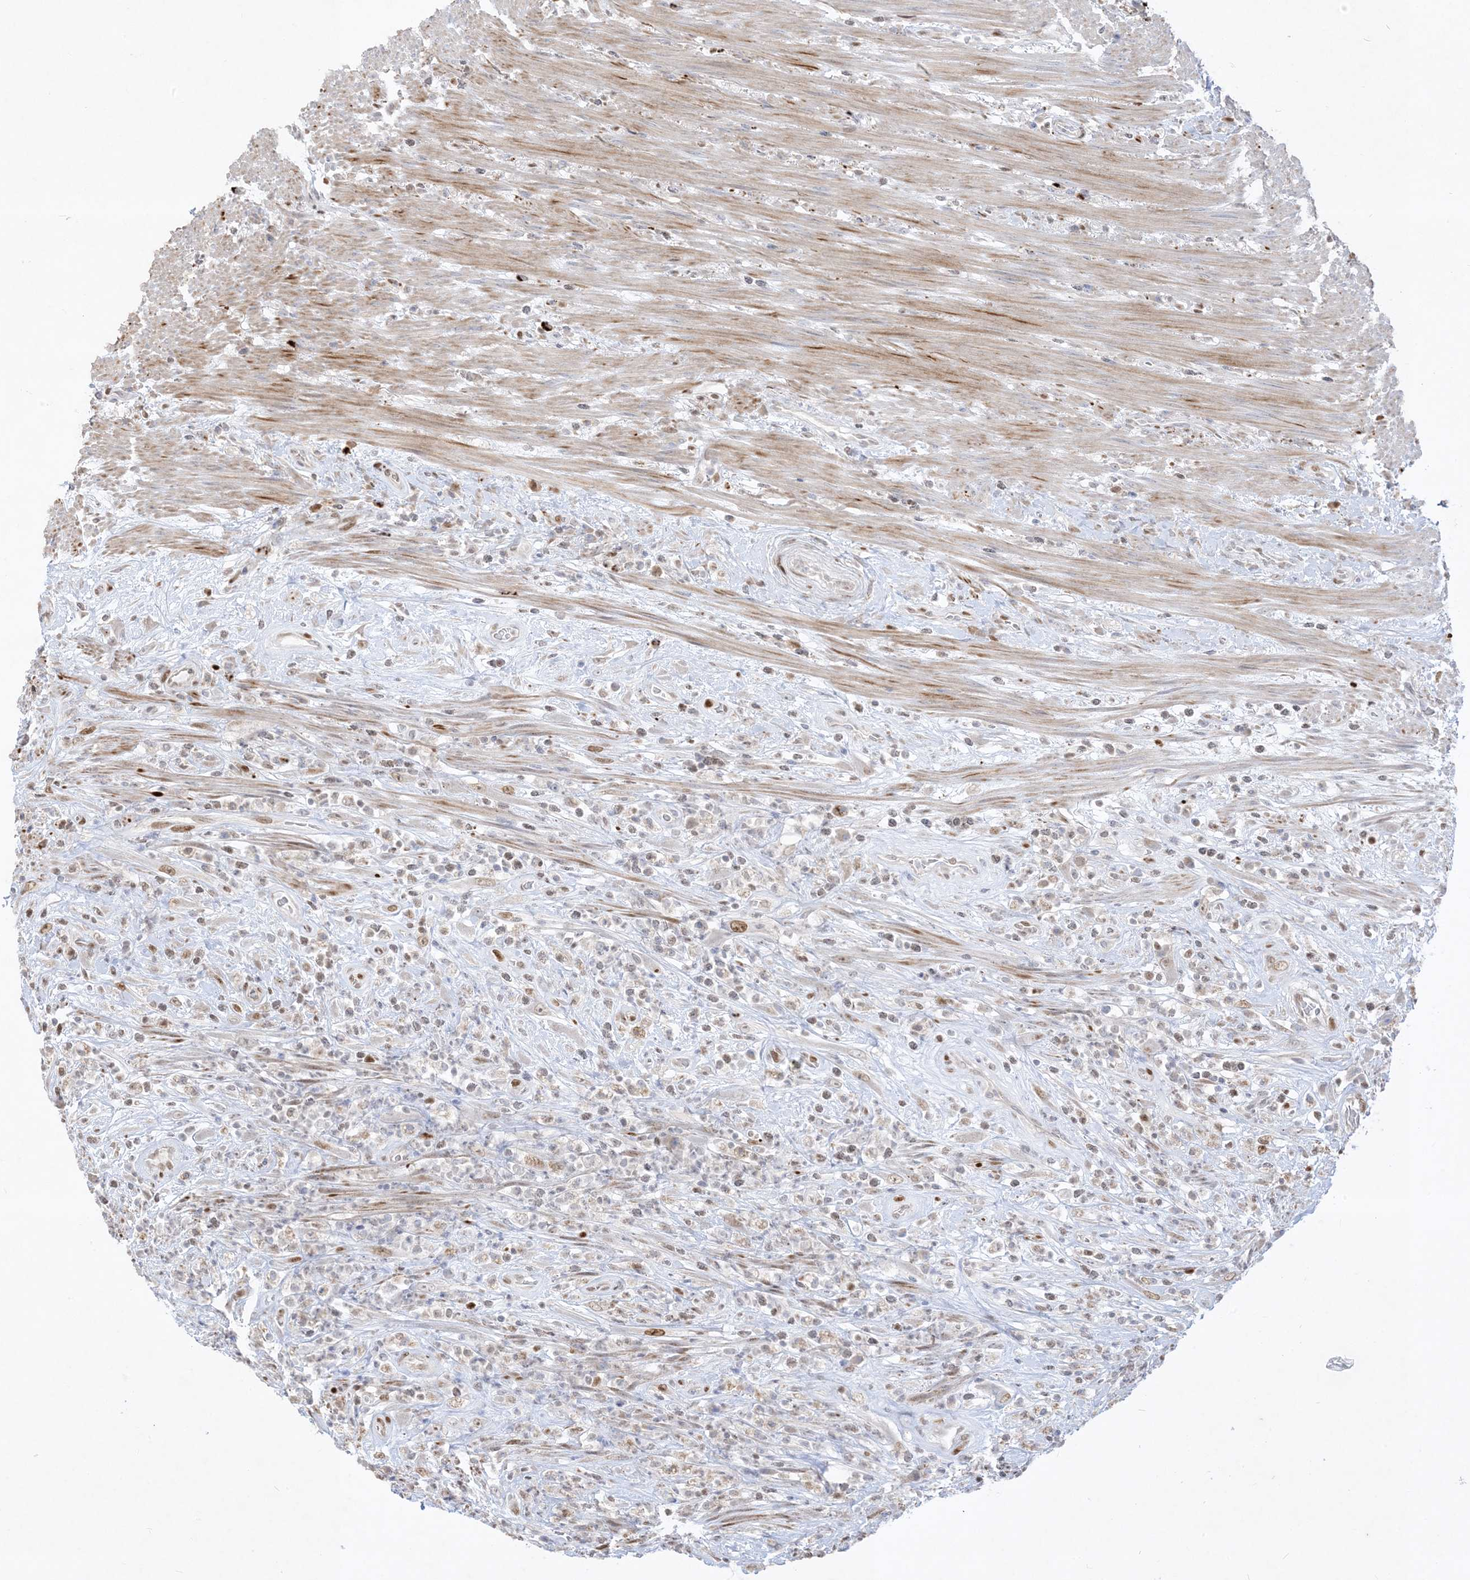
{"staining": {"intensity": "weak", "quantity": "<25%", "location": "nuclear"}, "tissue": "colorectal cancer", "cell_type": "Tumor cells", "image_type": "cancer", "snomed": [{"axis": "morphology", "description": "Adenocarcinoma, NOS"}, {"axis": "topography", "description": "Rectum"}], "caption": "A high-resolution photomicrograph shows immunohistochemistry (IHC) staining of colorectal cancer, which exhibits no significant staining in tumor cells.", "gene": "BHLHE40", "patient": {"sex": "male", "age": 59}}